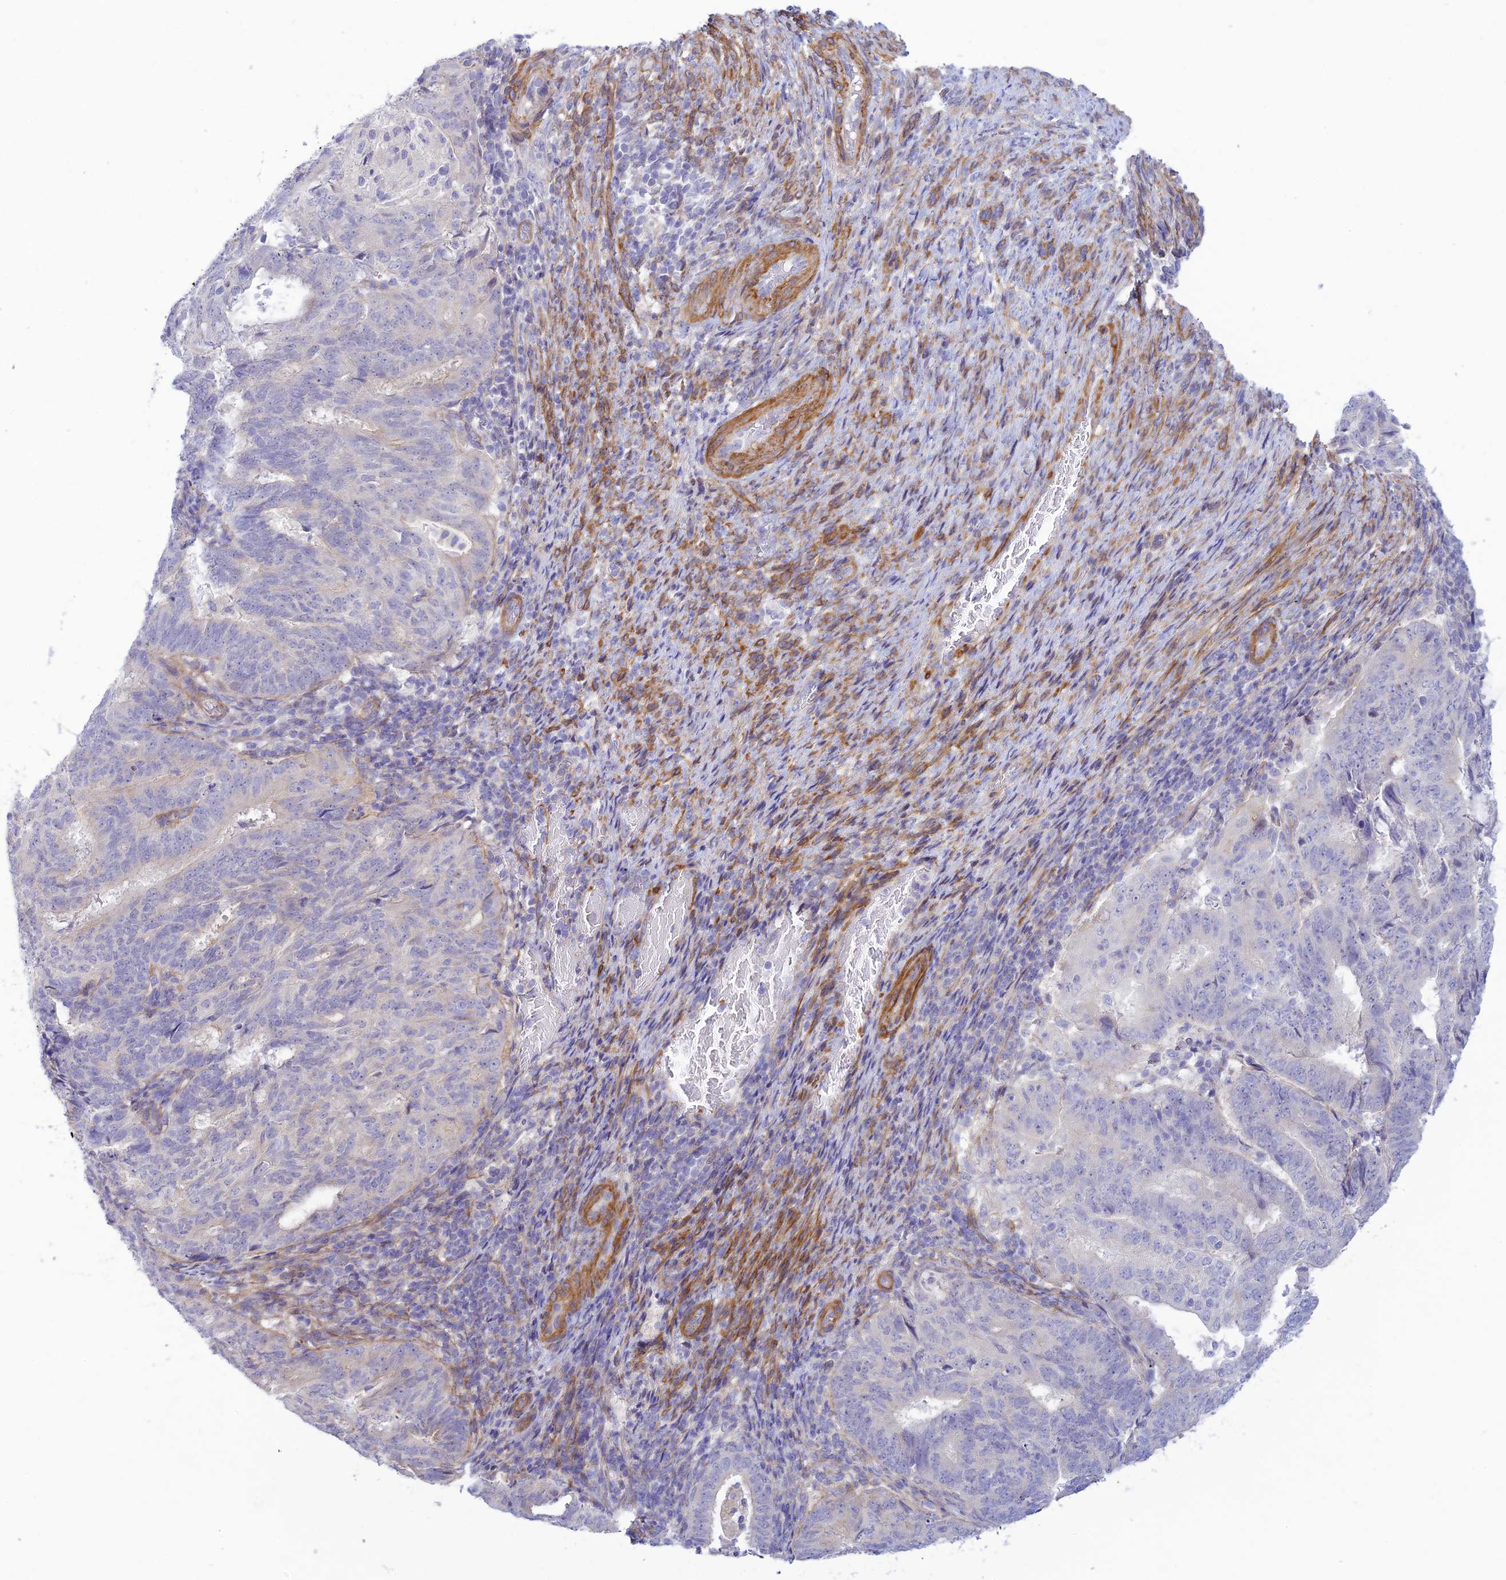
{"staining": {"intensity": "negative", "quantity": "none", "location": "none"}, "tissue": "endometrial cancer", "cell_type": "Tumor cells", "image_type": "cancer", "snomed": [{"axis": "morphology", "description": "Adenocarcinoma, NOS"}, {"axis": "topography", "description": "Endometrium"}], "caption": "The micrograph exhibits no significant expression in tumor cells of endometrial cancer.", "gene": "FBXW4", "patient": {"sex": "female", "age": 70}}